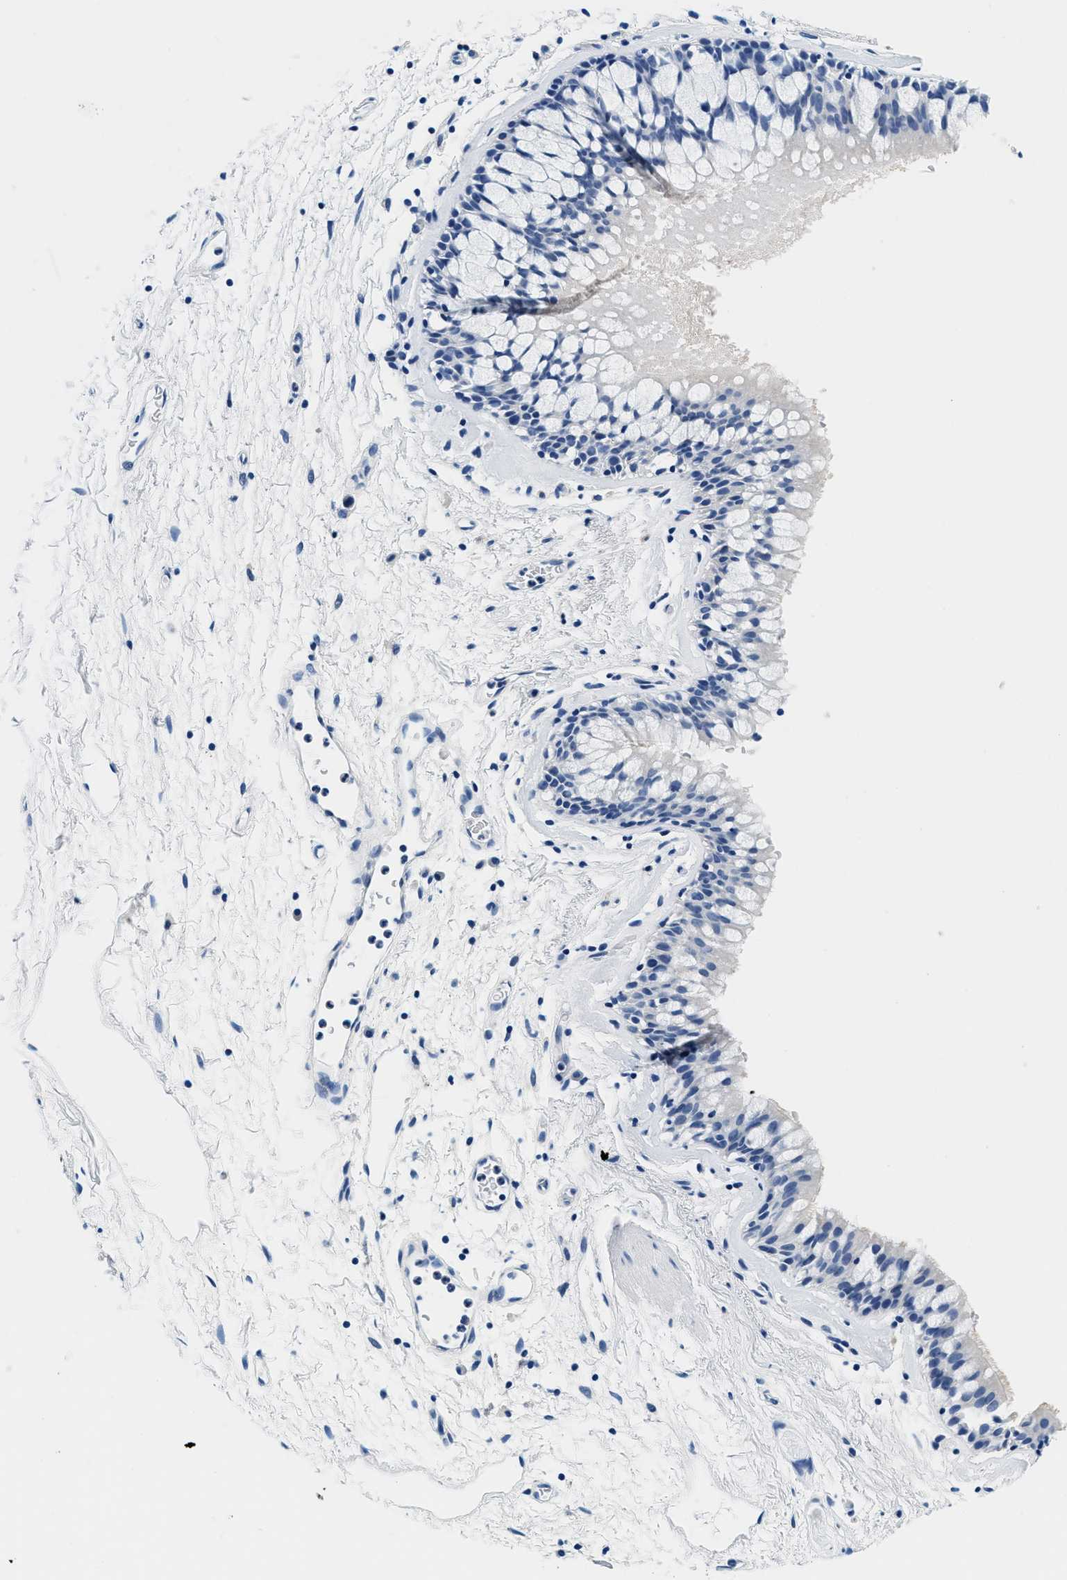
{"staining": {"intensity": "negative", "quantity": "none", "location": "none"}, "tissue": "bronchus", "cell_type": "Respiratory epithelial cells", "image_type": "normal", "snomed": [{"axis": "morphology", "description": "Normal tissue, NOS"}, {"axis": "topography", "description": "Cartilage tissue"}, {"axis": "topography", "description": "Bronchus"}], "caption": "IHC photomicrograph of normal bronchus stained for a protein (brown), which demonstrates no staining in respiratory epithelial cells.", "gene": "GSTM3", "patient": {"sex": "female", "age": 53}}